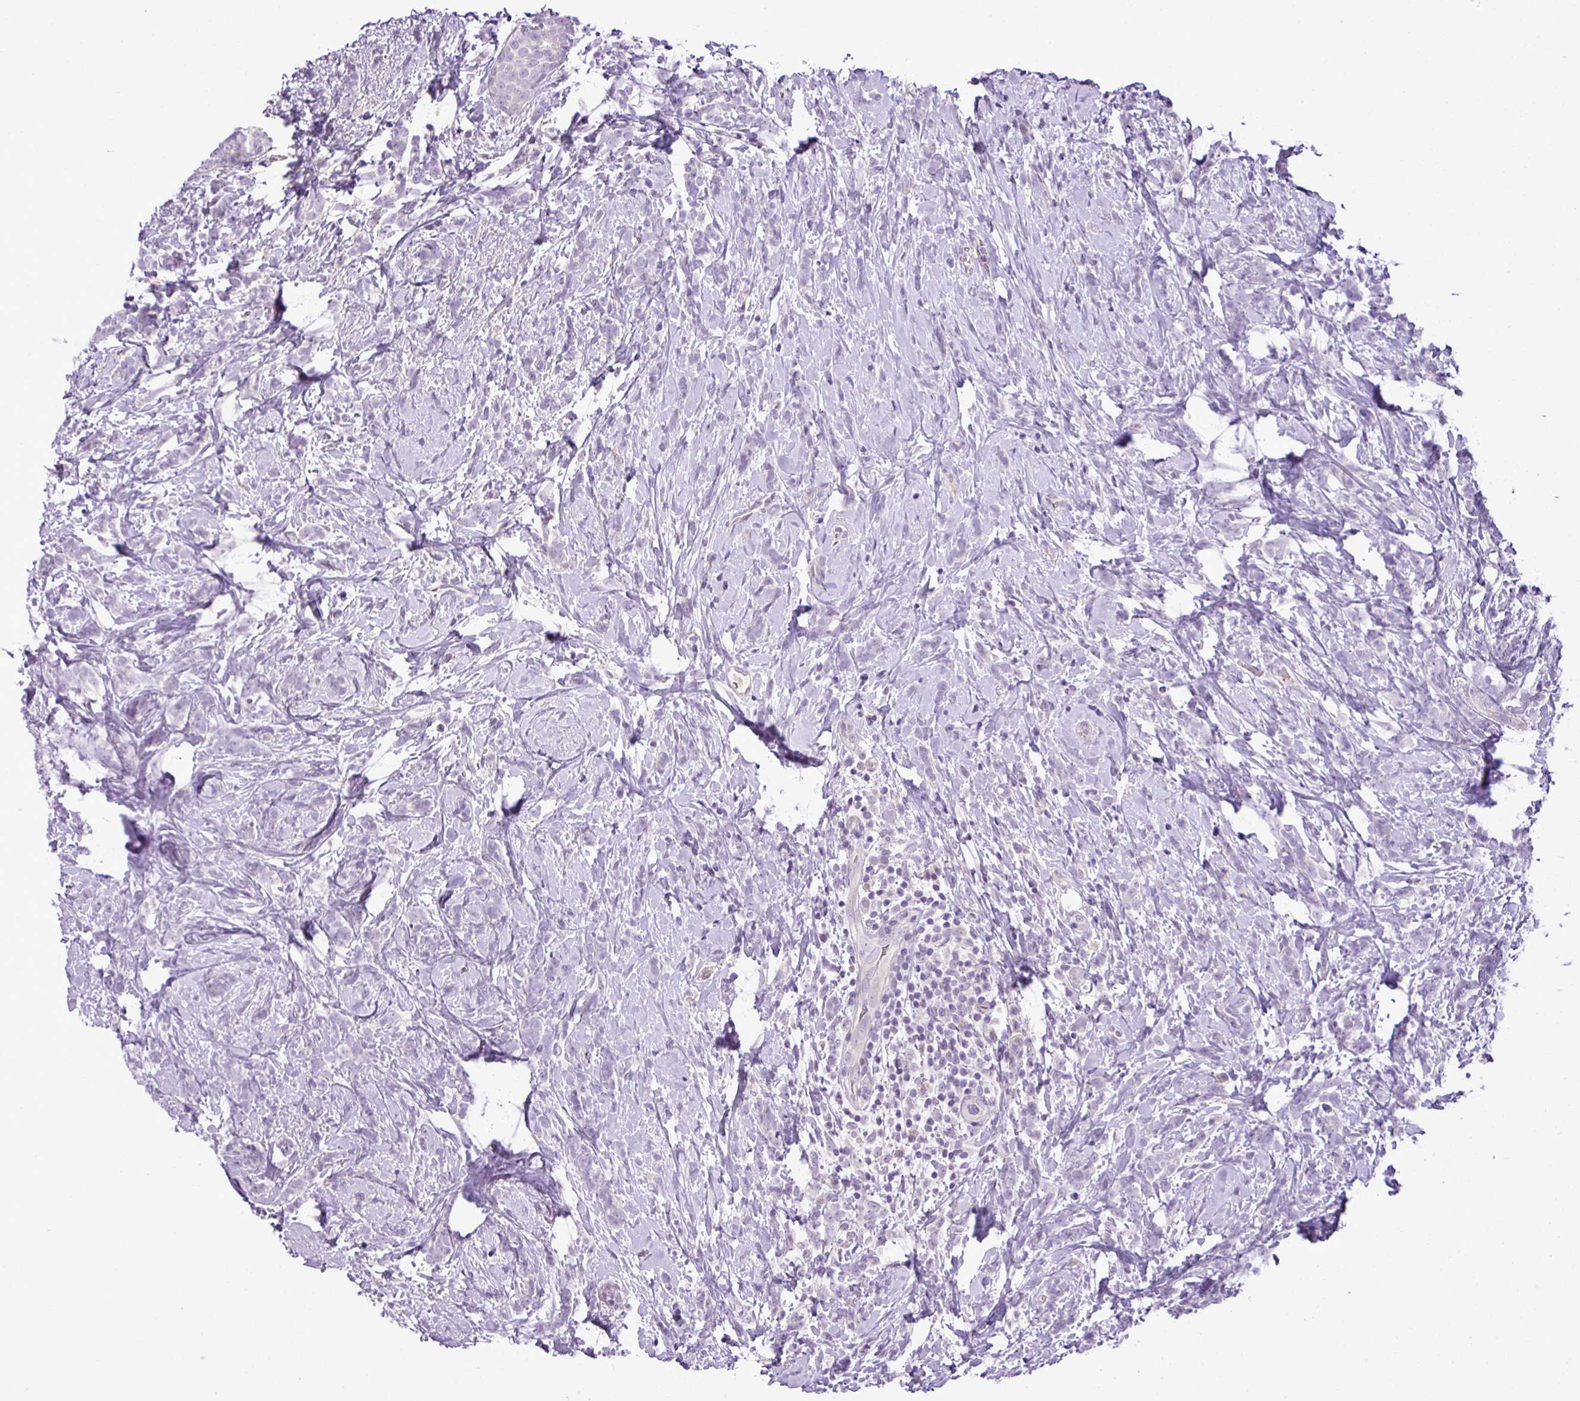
{"staining": {"intensity": "negative", "quantity": "none", "location": "none"}, "tissue": "breast cancer", "cell_type": "Tumor cells", "image_type": "cancer", "snomed": [{"axis": "morphology", "description": "Lobular carcinoma"}, {"axis": "topography", "description": "Breast"}], "caption": "Tumor cells are negative for protein expression in human lobular carcinoma (breast).", "gene": "DNAJB13", "patient": {"sex": "female", "age": 58}}